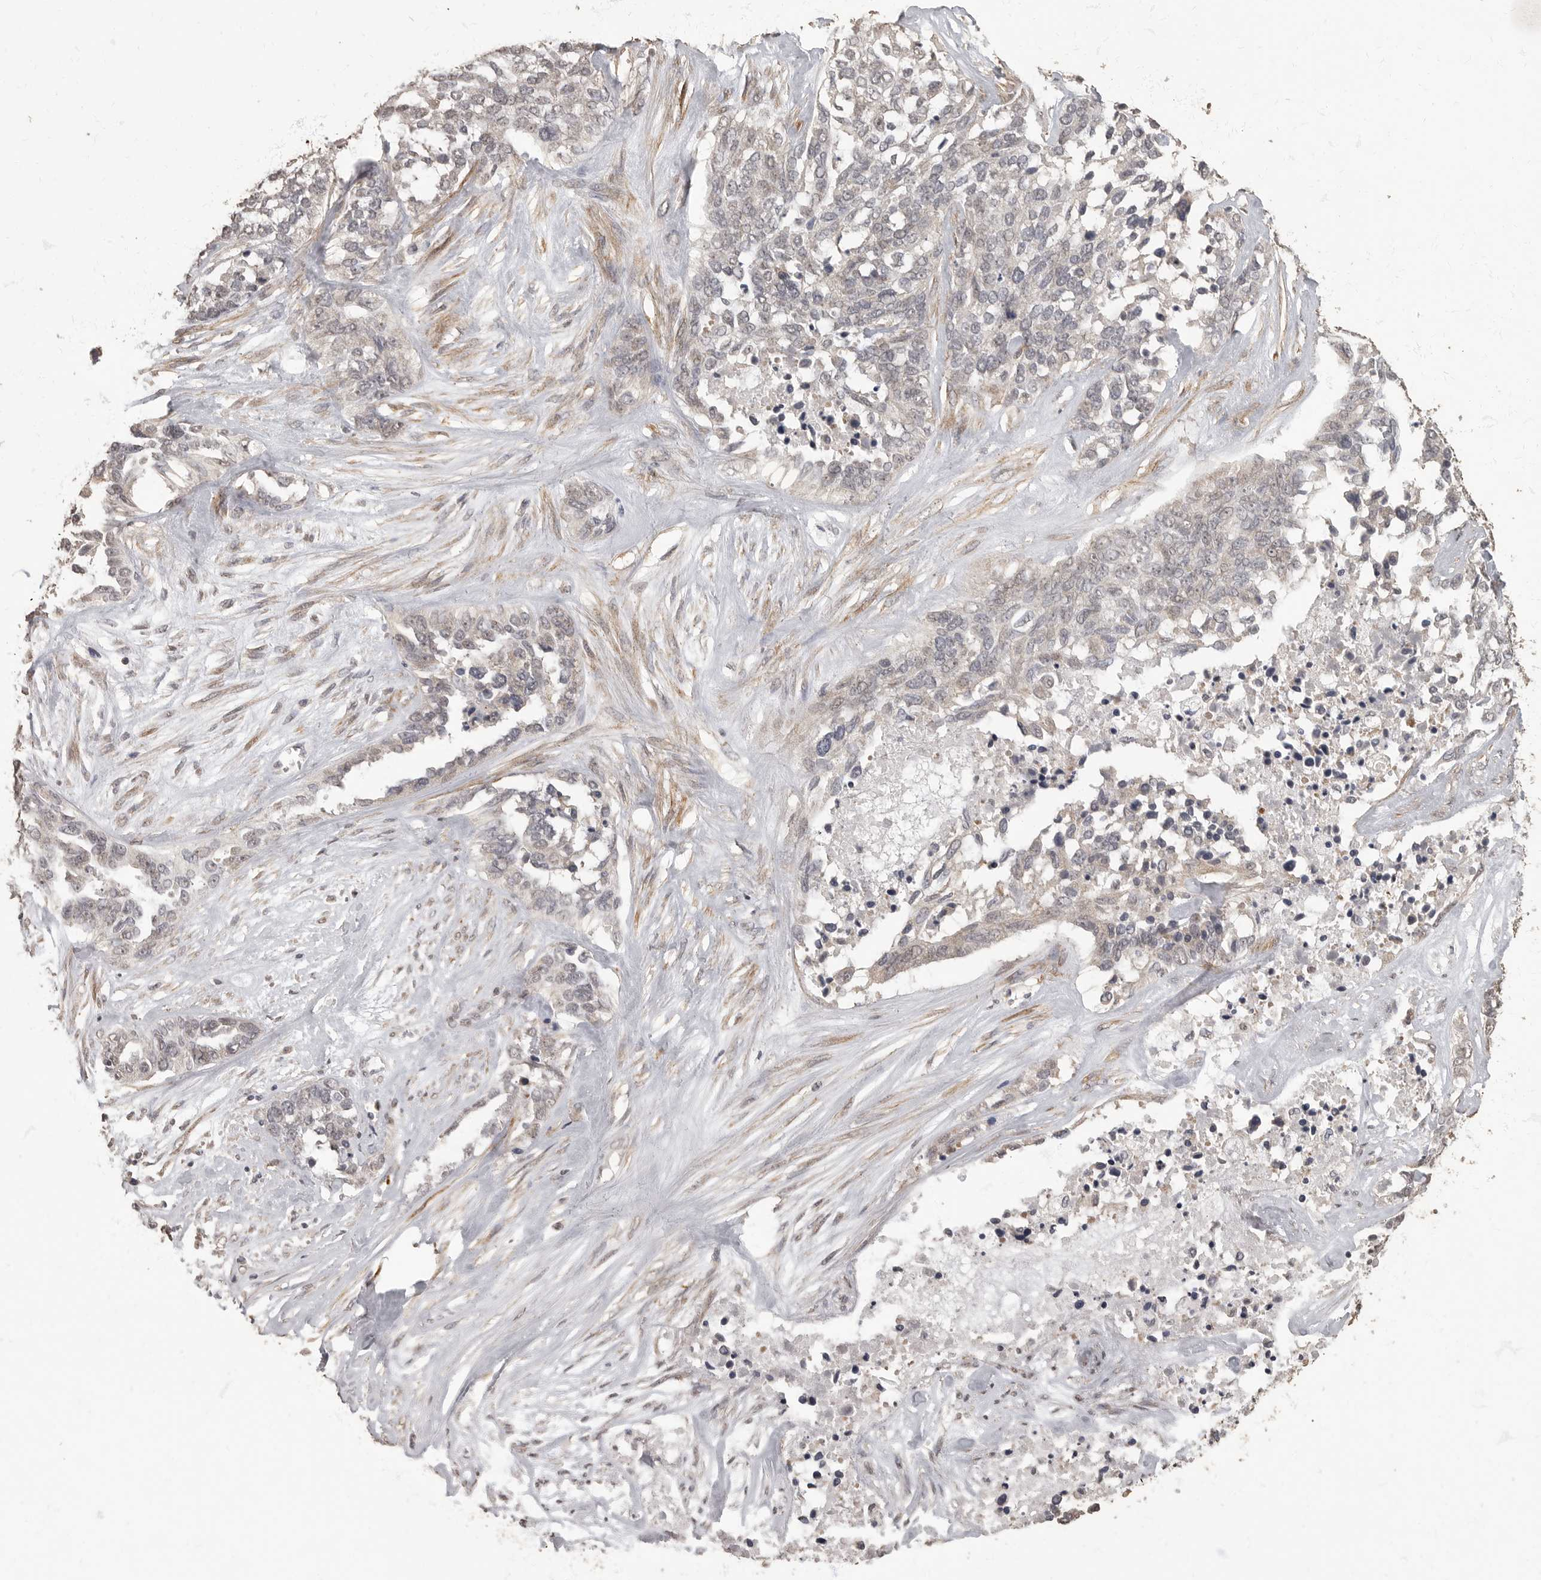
{"staining": {"intensity": "negative", "quantity": "none", "location": "none"}, "tissue": "ovarian cancer", "cell_type": "Tumor cells", "image_type": "cancer", "snomed": [{"axis": "morphology", "description": "Cystadenocarcinoma, serous, NOS"}, {"axis": "topography", "description": "Ovary"}], "caption": "This is an IHC image of human ovarian cancer. There is no staining in tumor cells.", "gene": "MAFG", "patient": {"sex": "female", "age": 44}}